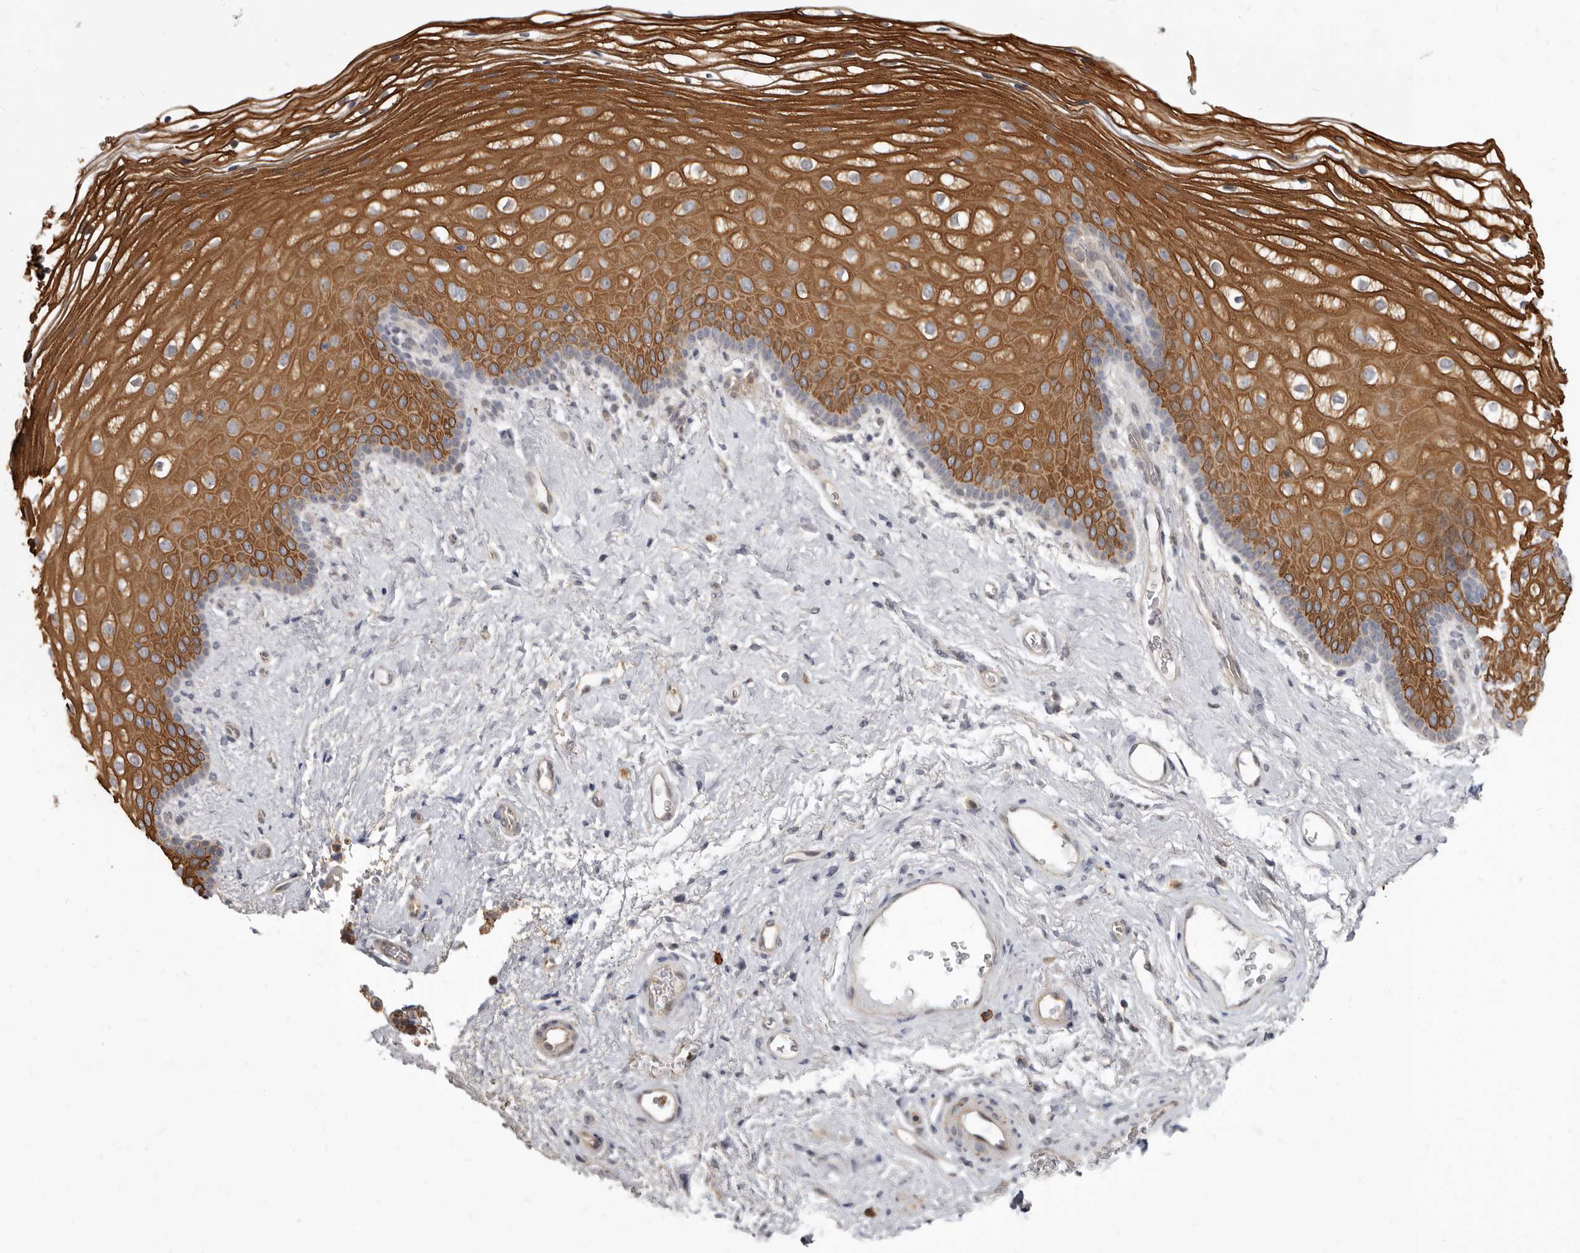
{"staining": {"intensity": "moderate", "quantity": ">75%", "location": "cytoplasmic/membranous"}, "tissue": "vagina", "cell_type": "Squamous epithelial cells", "image_type": "normal", "snomed": [{"axis": "morphology", "description": "Normal tissue, NOS"}, {"axis": "topography", "description": "Vagina"}], "caption": "Immunohistochemistry (IHC) histopathology image of normal human vagina stained for a protein (brown), which shows medium levels of moderate cytoplasmic/membranous positivity in approximately >75% of squamous epithelial cells.", "gene": "ACLY", "patient": {"sex": "female", "age": 60}}